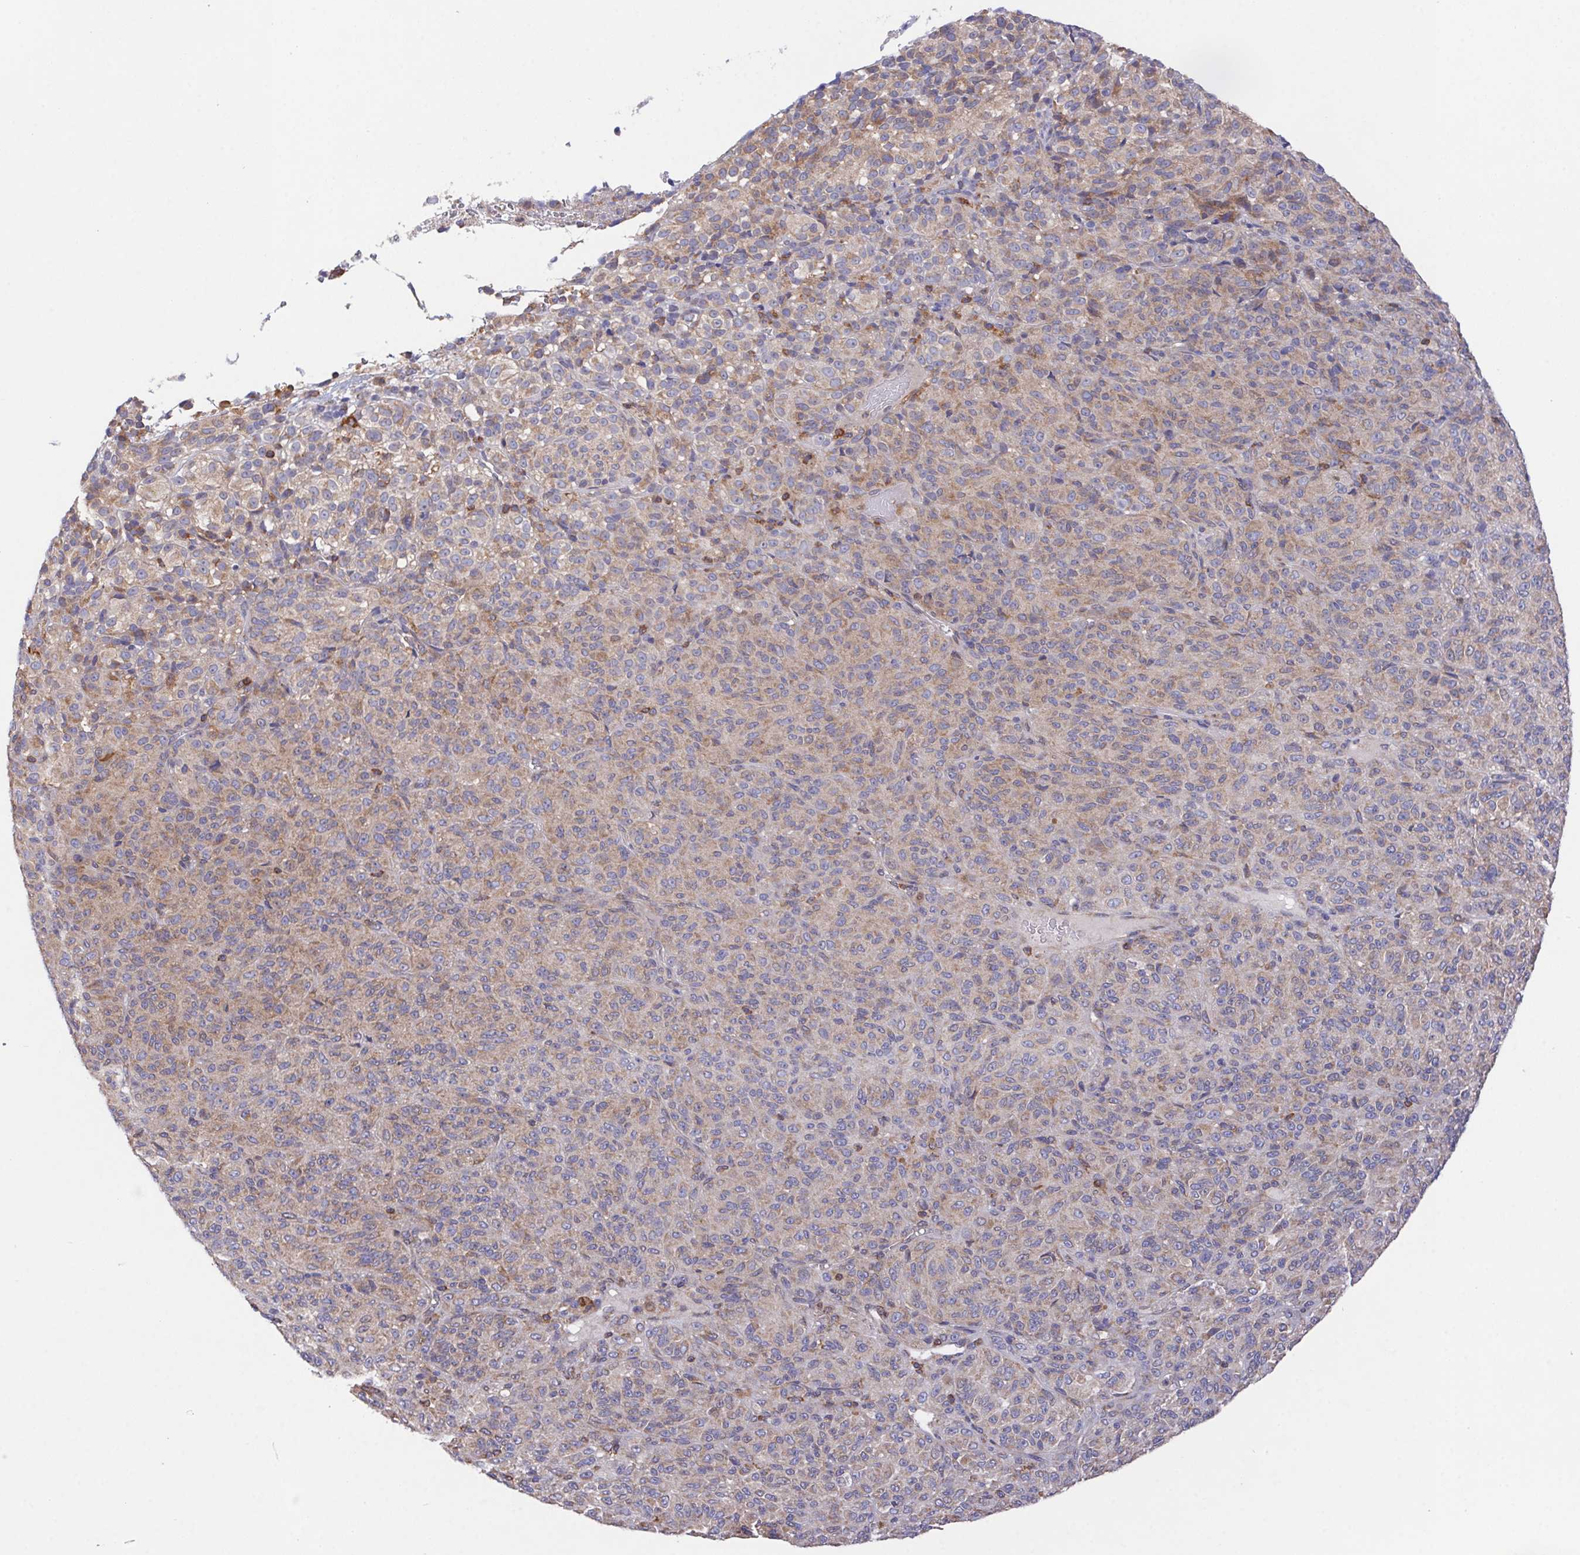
{"staining": {"intensity": "weak", "quantity": "25%-75%", "location": "cytoplasmic/membranous"}, "tissue": "melanoma", "cell_type": "Tumor cells", "image_type": "cancer", "snomed": [{"axis": "morphology", "description": "Malignant melanoma, Metastatic site"}, {"axis": "topography", "description": "Brain"}], "caption": "DAB (3,3'-diaminobenzidine) immunohistochemical staining of human melanoma exhibits weak cytoplasmic/membranous protein expression in approximately 25%-75% of tumor cells.", "gene": "FAM241A", "patient": {"sex": "female", "age": 56}}